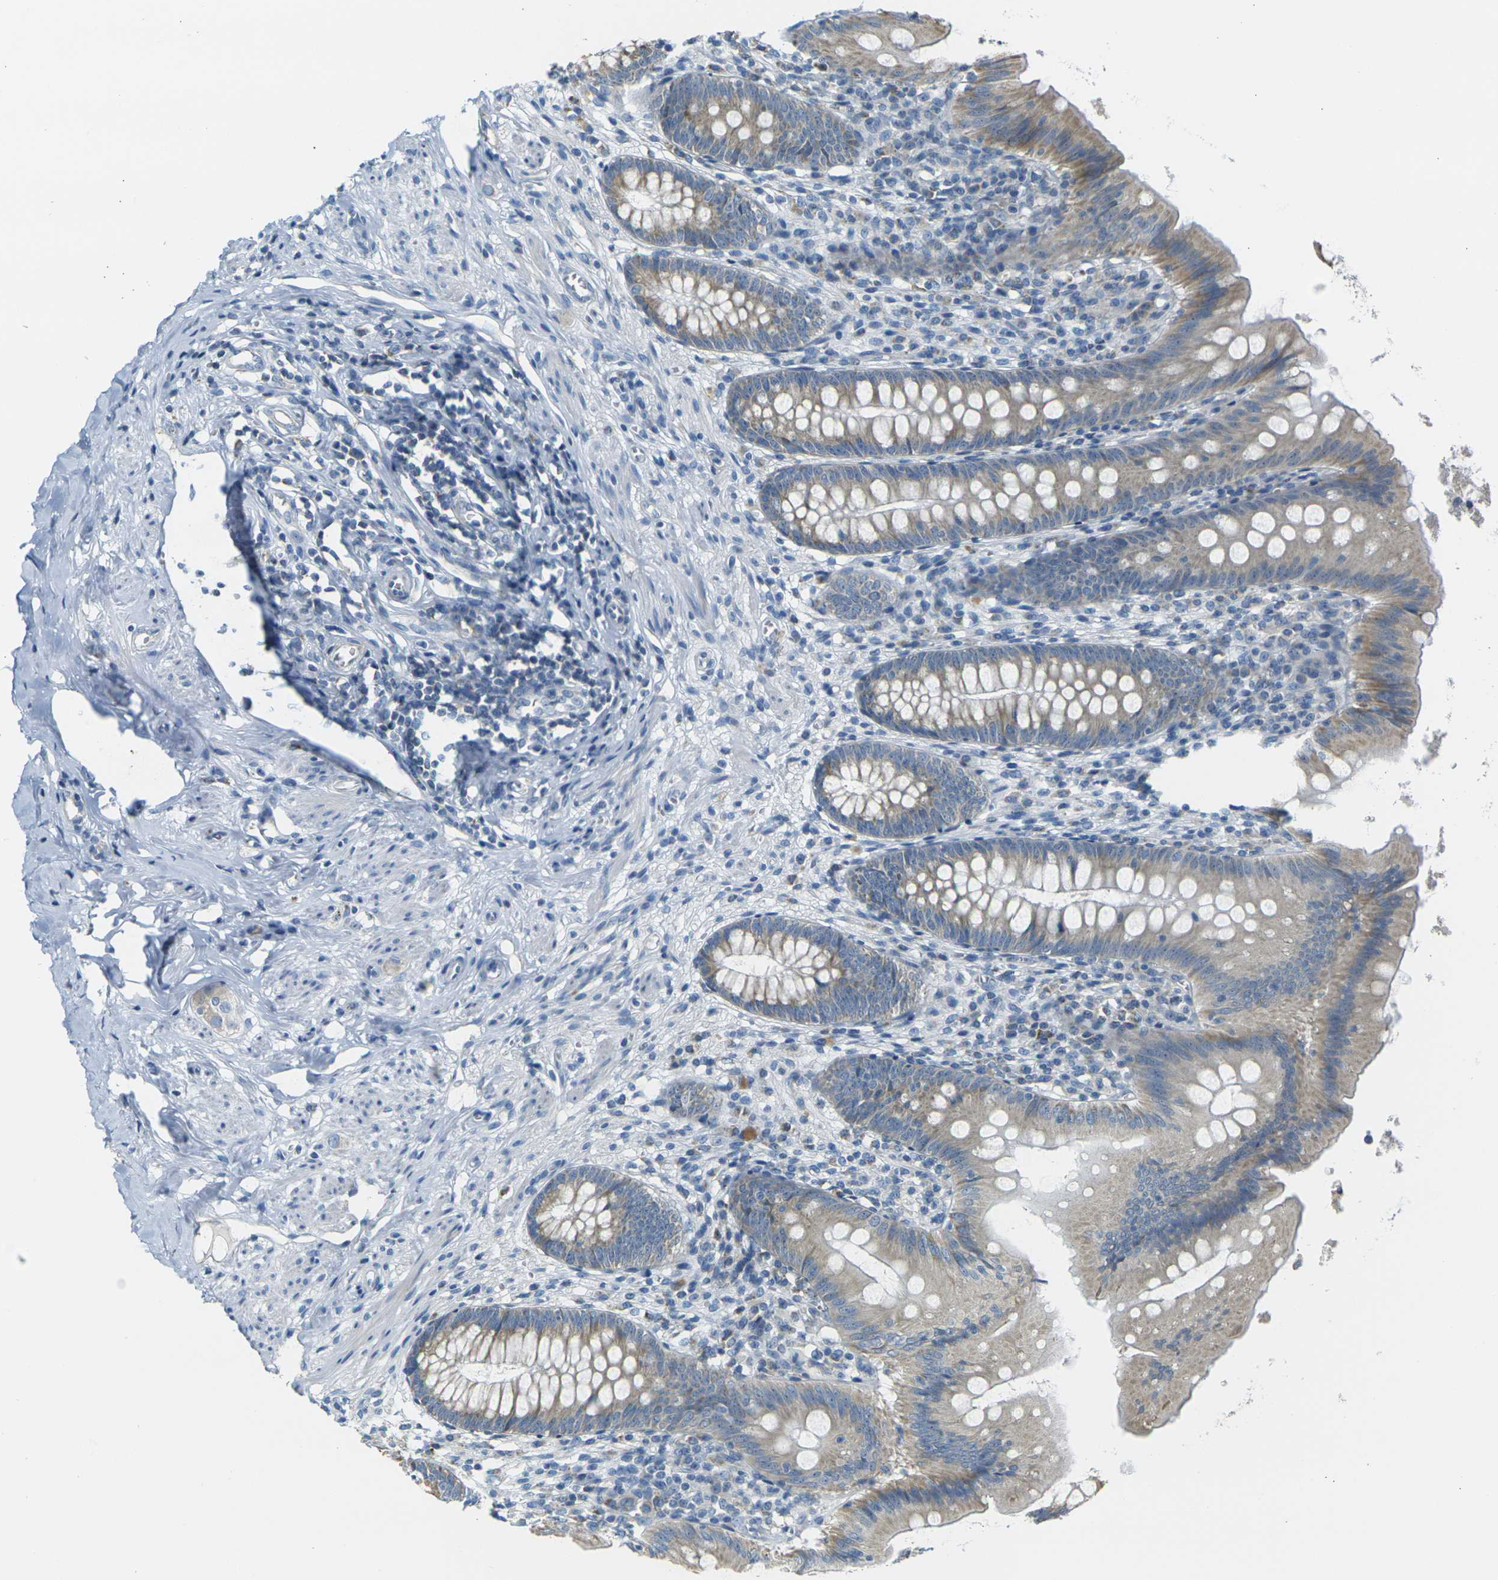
{"staining": {"intensity": "weak", "quantity": ">75%", "location": "cytoplasmic/membranous"}, "tissue": "appendix", "cell_type": "Glandular cells", "image_type": "normal", "snomed": [{"axis": "morphology", "description": "Normal tissue, NOS"}, {"axis": "topography", "description": "Appendix"}], "caption": "Normal appendix was stained to show a protein in brown. There is low levels of weak cytoplasmic/membranous staining in about >75% of glandular cells. The protein is stained brown, and the nuclei are stained in blue (DAB IHC with brightfield microscopy, high magnification).", "gene": "PARD6B", "patient": {"sex": "male", "age": 56}}